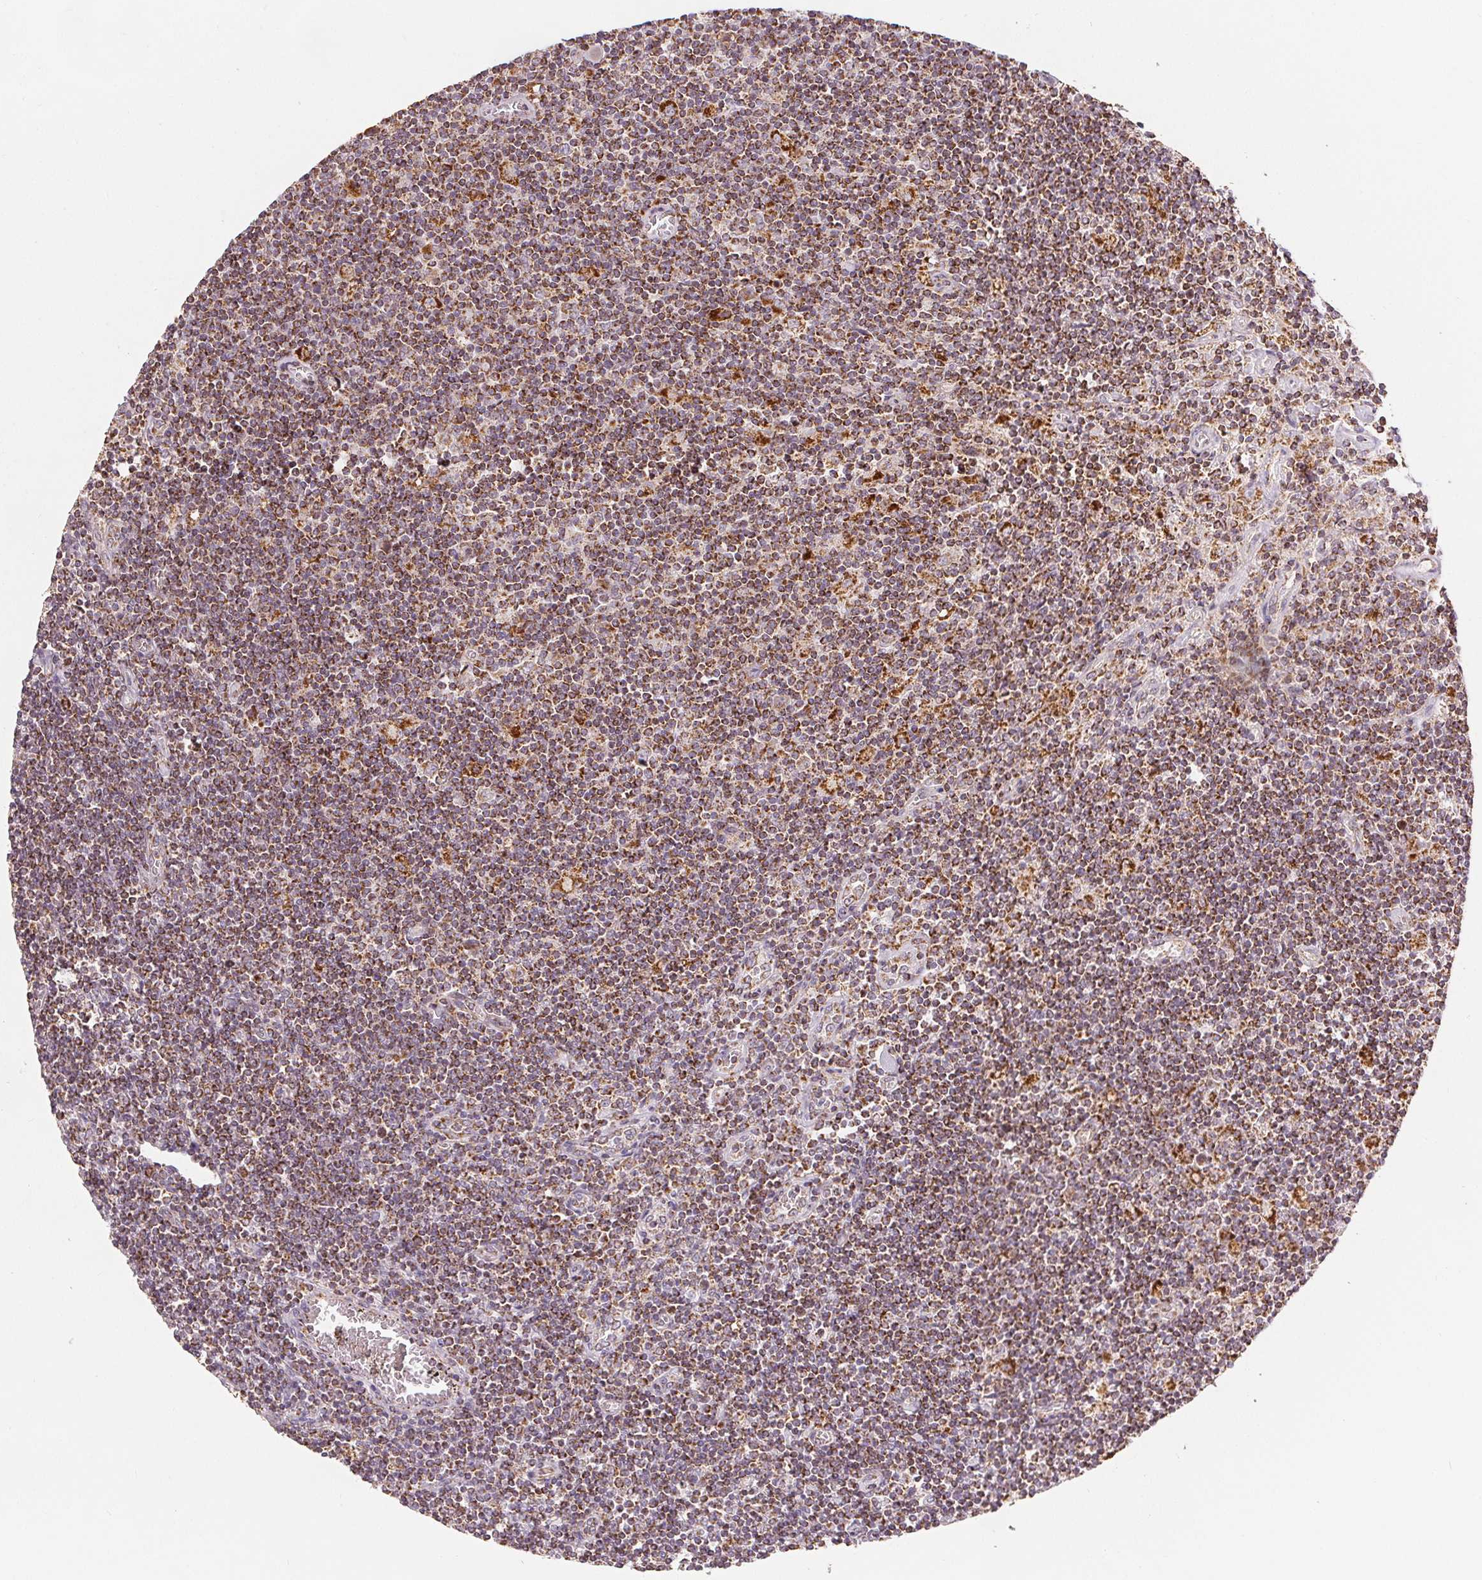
{"staining": {"intensity": "strong", "quantity": "25%-75%", "location": "cytoplasmic/membranous"}, "tissue": "lymphoma", "cell_type": "Tumor cells", "image_type": "cancer", "snomed": [{"axis": "morphology", "description": "Hodgkin's disease, NOS"}, {"axis": "topography", "description": "Lymph node"}], "caption": "A brown stain highlights strong cytoplasmic/membranous positivity of a protein in human Hodgkin's disease tumor cells.", "gene": "SDHB", "patient": {"sex": "male", "age": 40}}